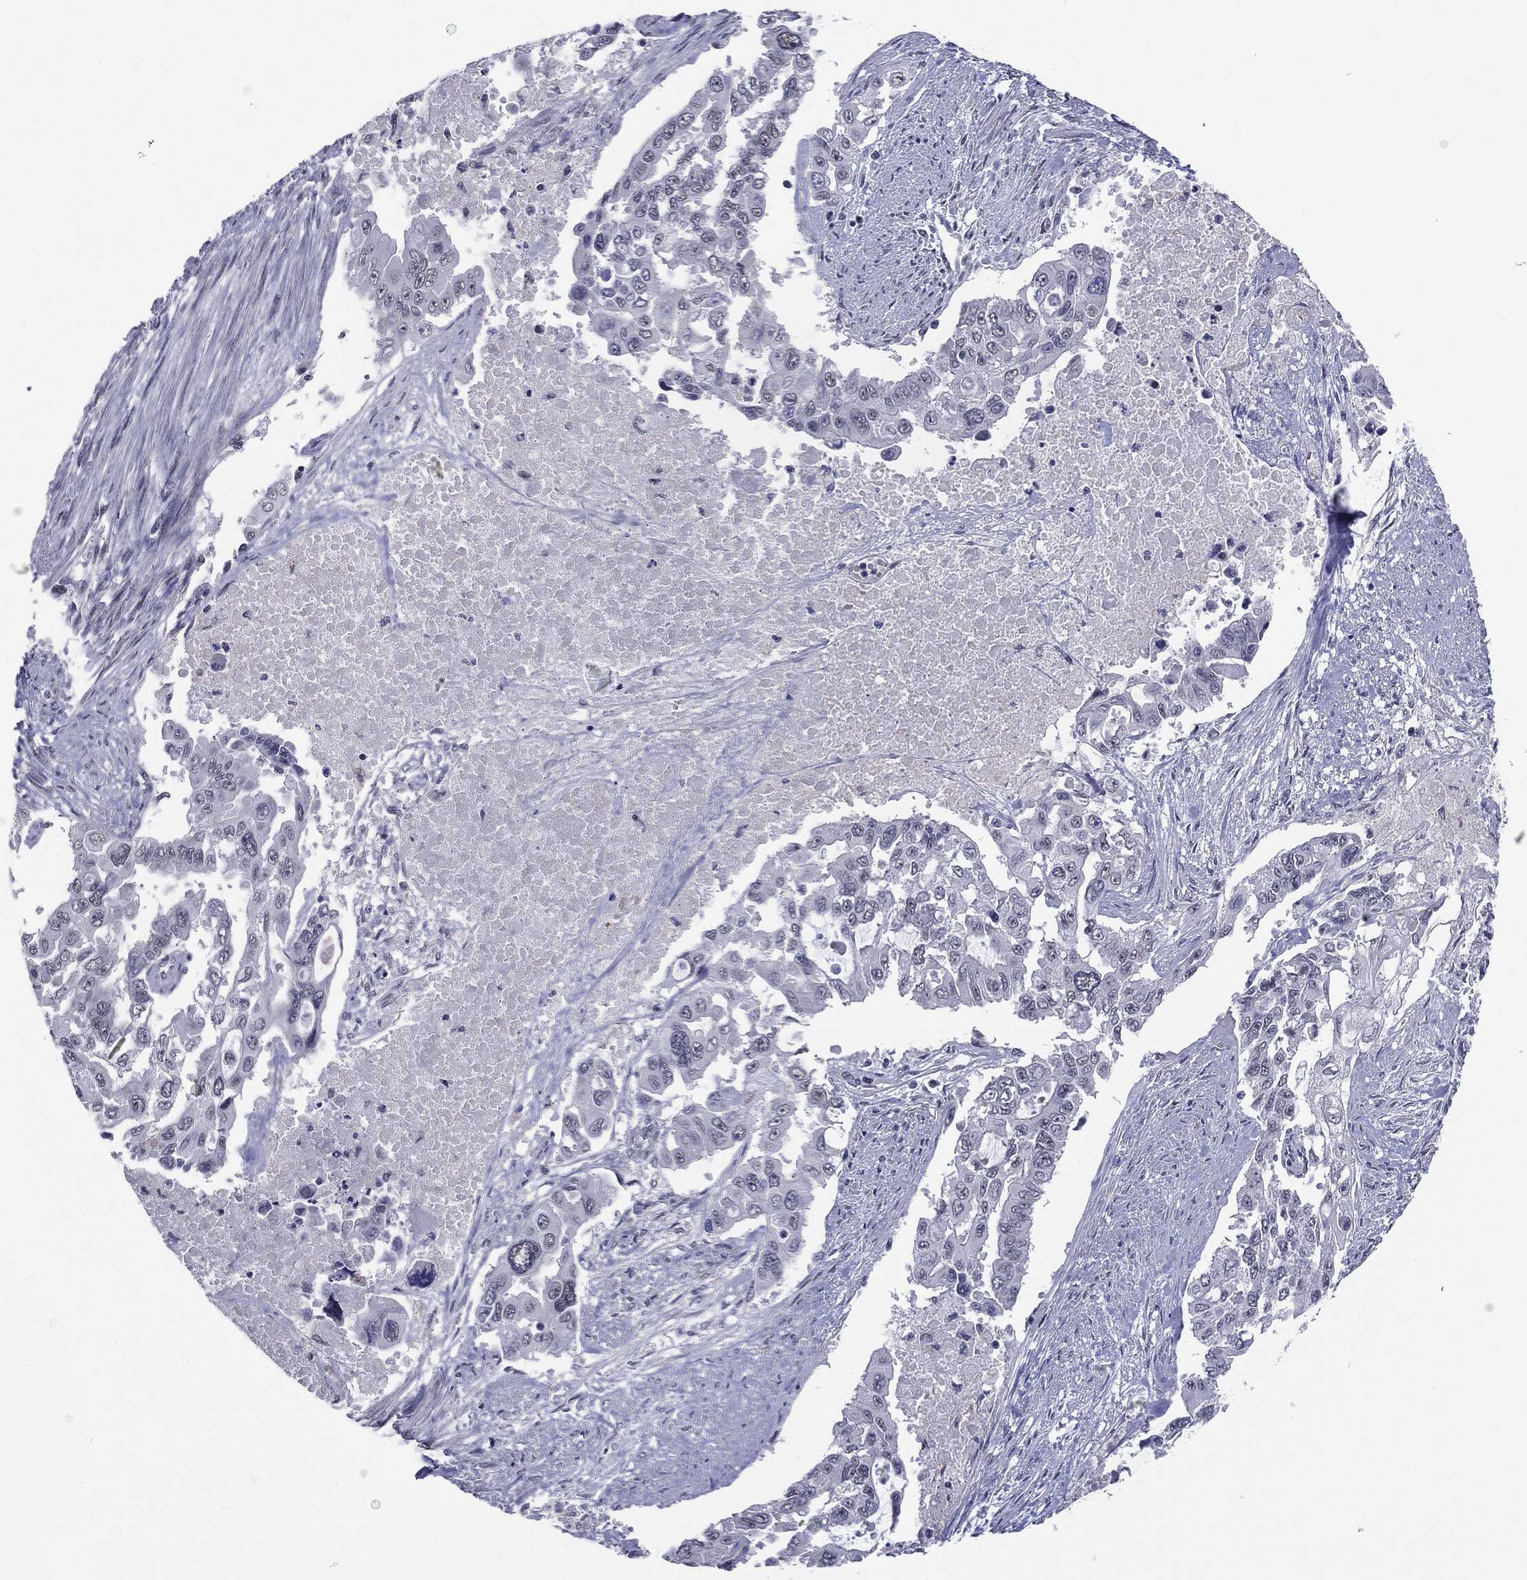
{"staining": {"intensity": "negative", "quantity": "none", "location": "none"}, "tissue": "endometrial cancer", "cell_type": "Tumor cells", "image_type": "cancer", "snomed": [{"axis": "morphology", "description": "Adenocarcinoma, NOS"}, {"axis": "topography", "description": "Uterus"}], "caption": "Tumor cells are negative for protein expression in human endometrial cancer.", "gene": "SLC5A5", "patient": {"sex": "female", "age": 59}}